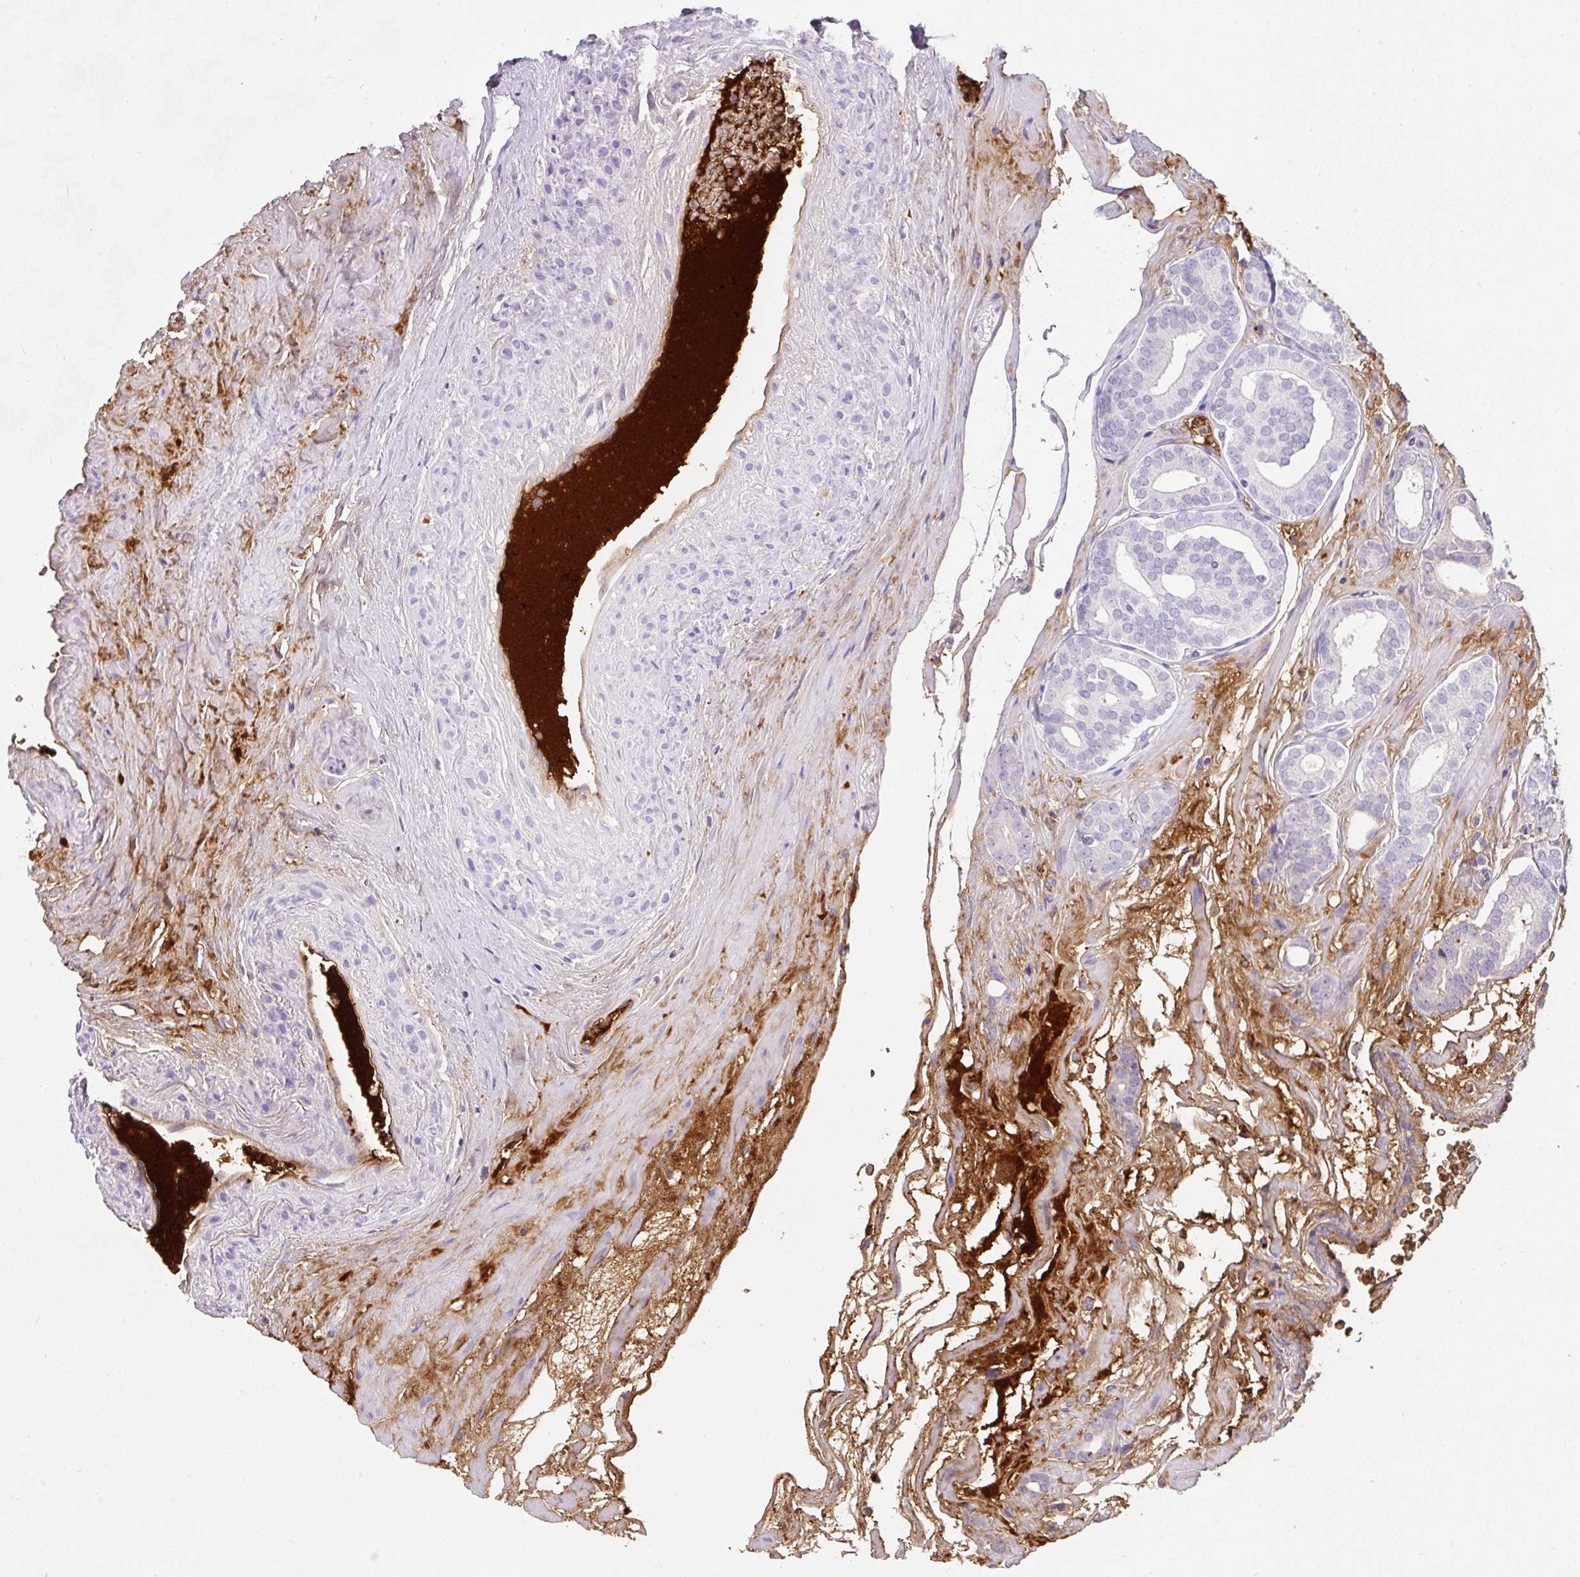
{"staining": {"intensity": "negative", "quantity": "none", "location": "none"}, "tissue": "prostate cancer", "cell_type": "Tumor cells", "image_type": "cancer", "snomed": [{"axis": "morphology", "description": "Adenocarcinoma, High grade"}, {"axis": "topography", "description": "Prostate"}], "caption": "This is an immunohistochemistry (IHC) histopathology image of human prostate cancer. There is no positivity in tumor cells.", "gene": "APOC4-APOC2", "patient": {"sex": "male", "age": 66}}